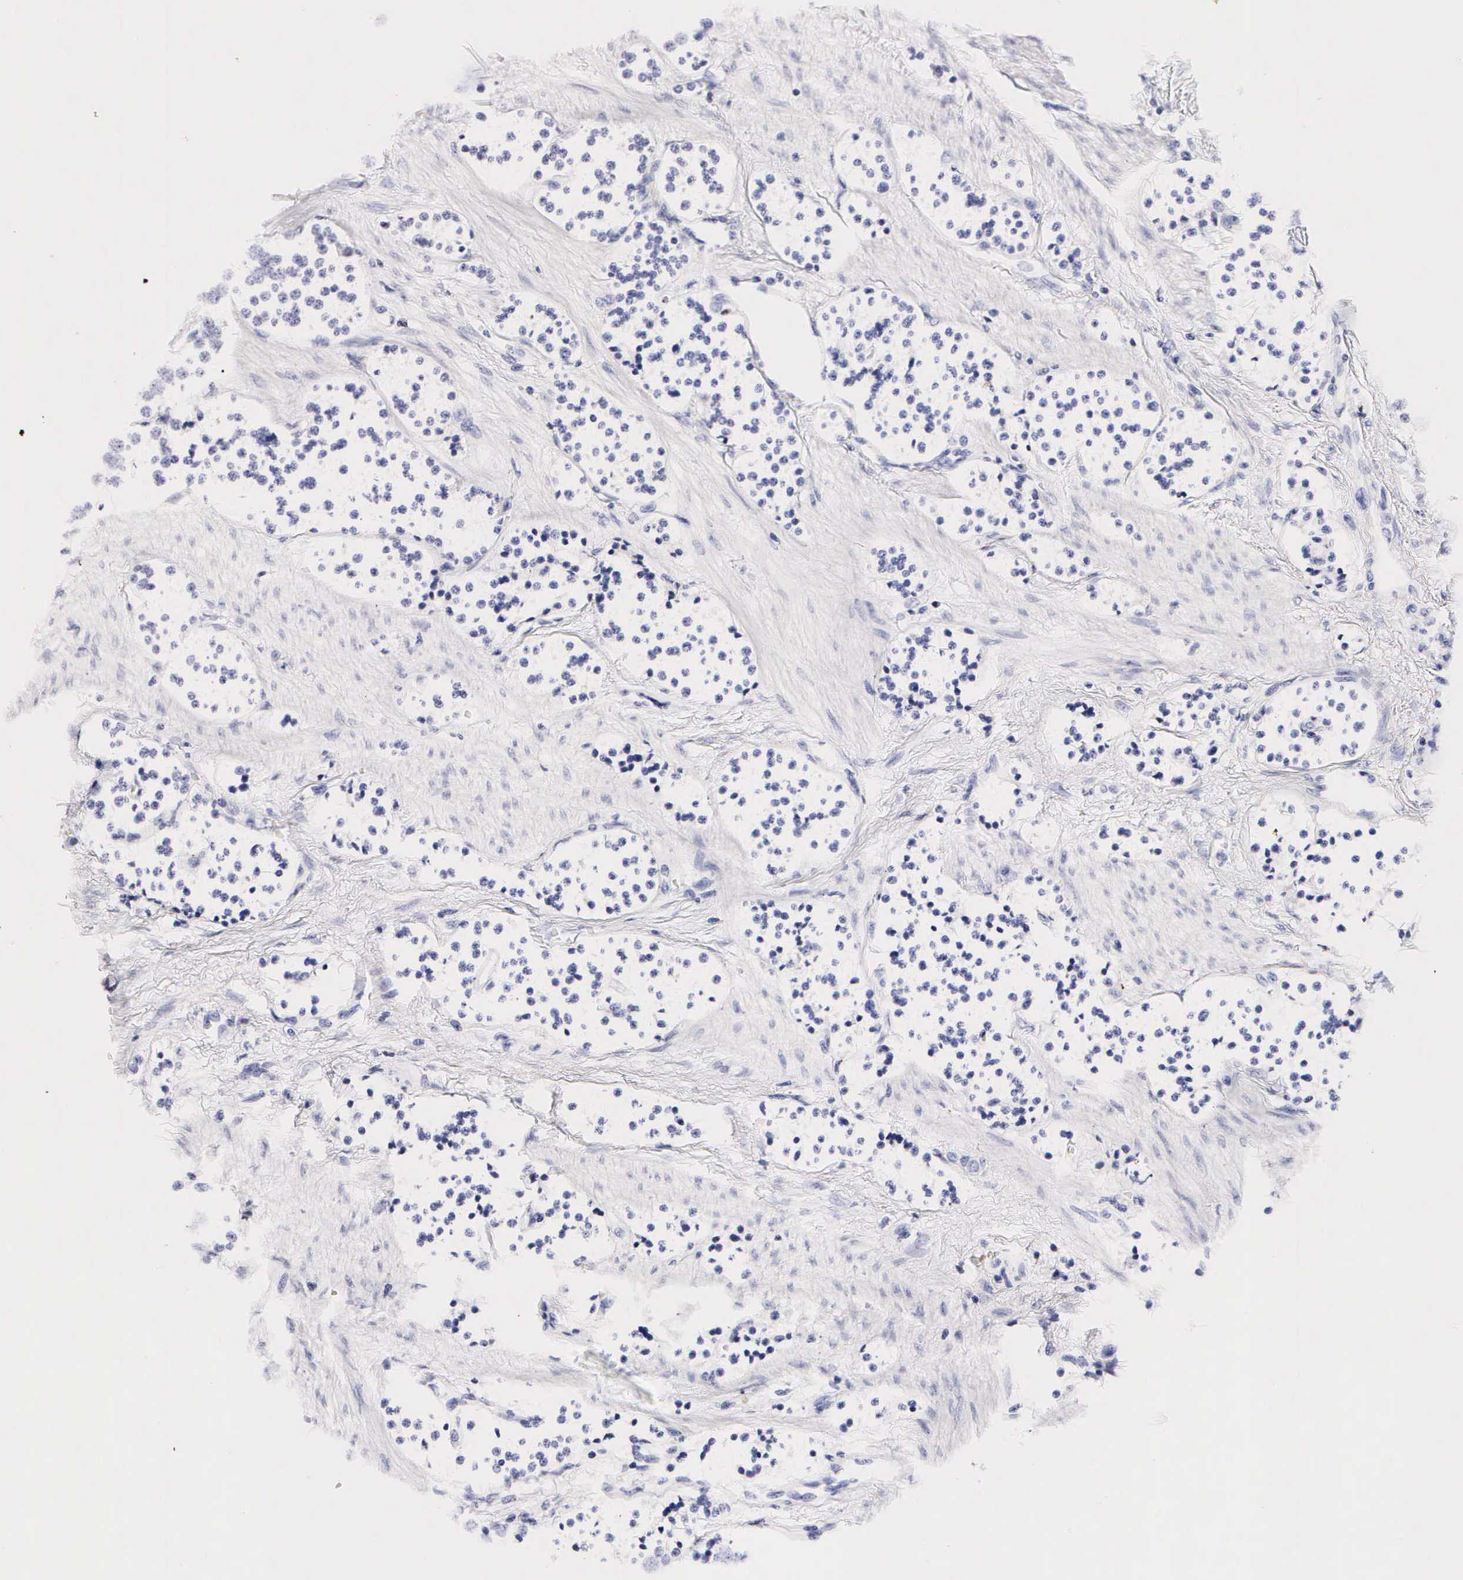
{"staining": {"intensity": "negative", "quantity": "none", "location": "none"}, "tissue": "carcinoid", "cell_type": "Tumor cells", "image_type": "cancer", "snomed": [{"axis": "morphology", "description": "Carcinoid, malignant, NOS"}, {"axis": "topography", "description": "Stomach"}], "caption": "Immunohistochemistry of carcinoid (malignant) shows no expression in tumor cells. The staining is performed using DAB (3,3'-diaminobenzidine) brown chromogen with nuclei counter-stained in using hematoxylin.", "gene": "RNASE6", "patient": {"sex": "female", "age": 76}}